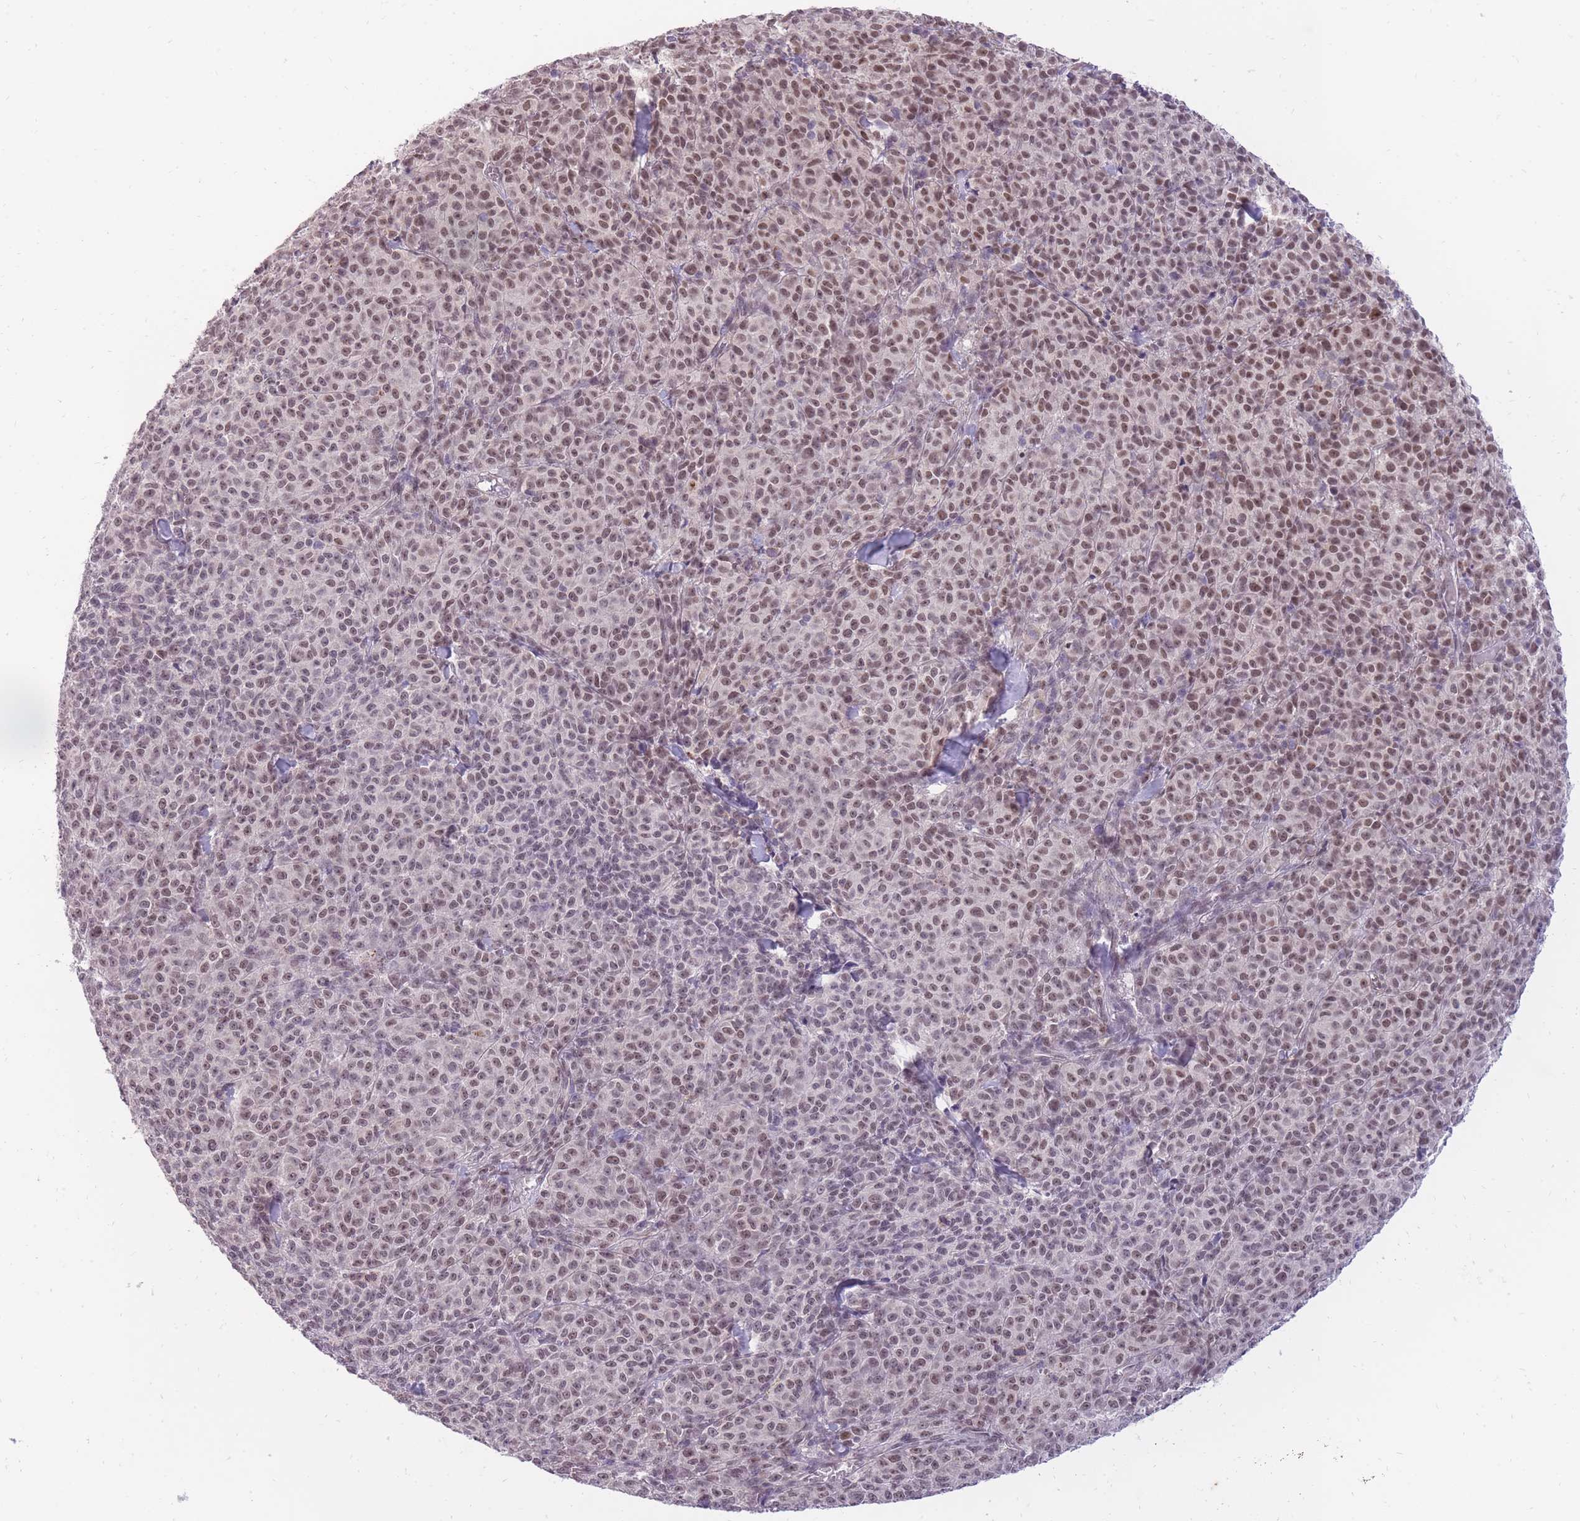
{"staining": {"intensity": "moderate", "quantity": ">75%", "location": "nuclear"}, "tissue": "melanoma", "cell_type": "Tumor cells", "image_type": "cancer", "snomed": [{"axis": "morphology", "description": "Normal tissue, NOS"}, {"axis": "morphology", "description": "Malignant melanoma, NOS"}, {"axis": "topography", "description": "Skin"}], "caption": "A medium amount of moderate nuclear expression is seen in approximately >75% of tumor cells in melanoma tissue.", "gene": "TIGD1", "patient": {"sex": "female", "age": 34}}